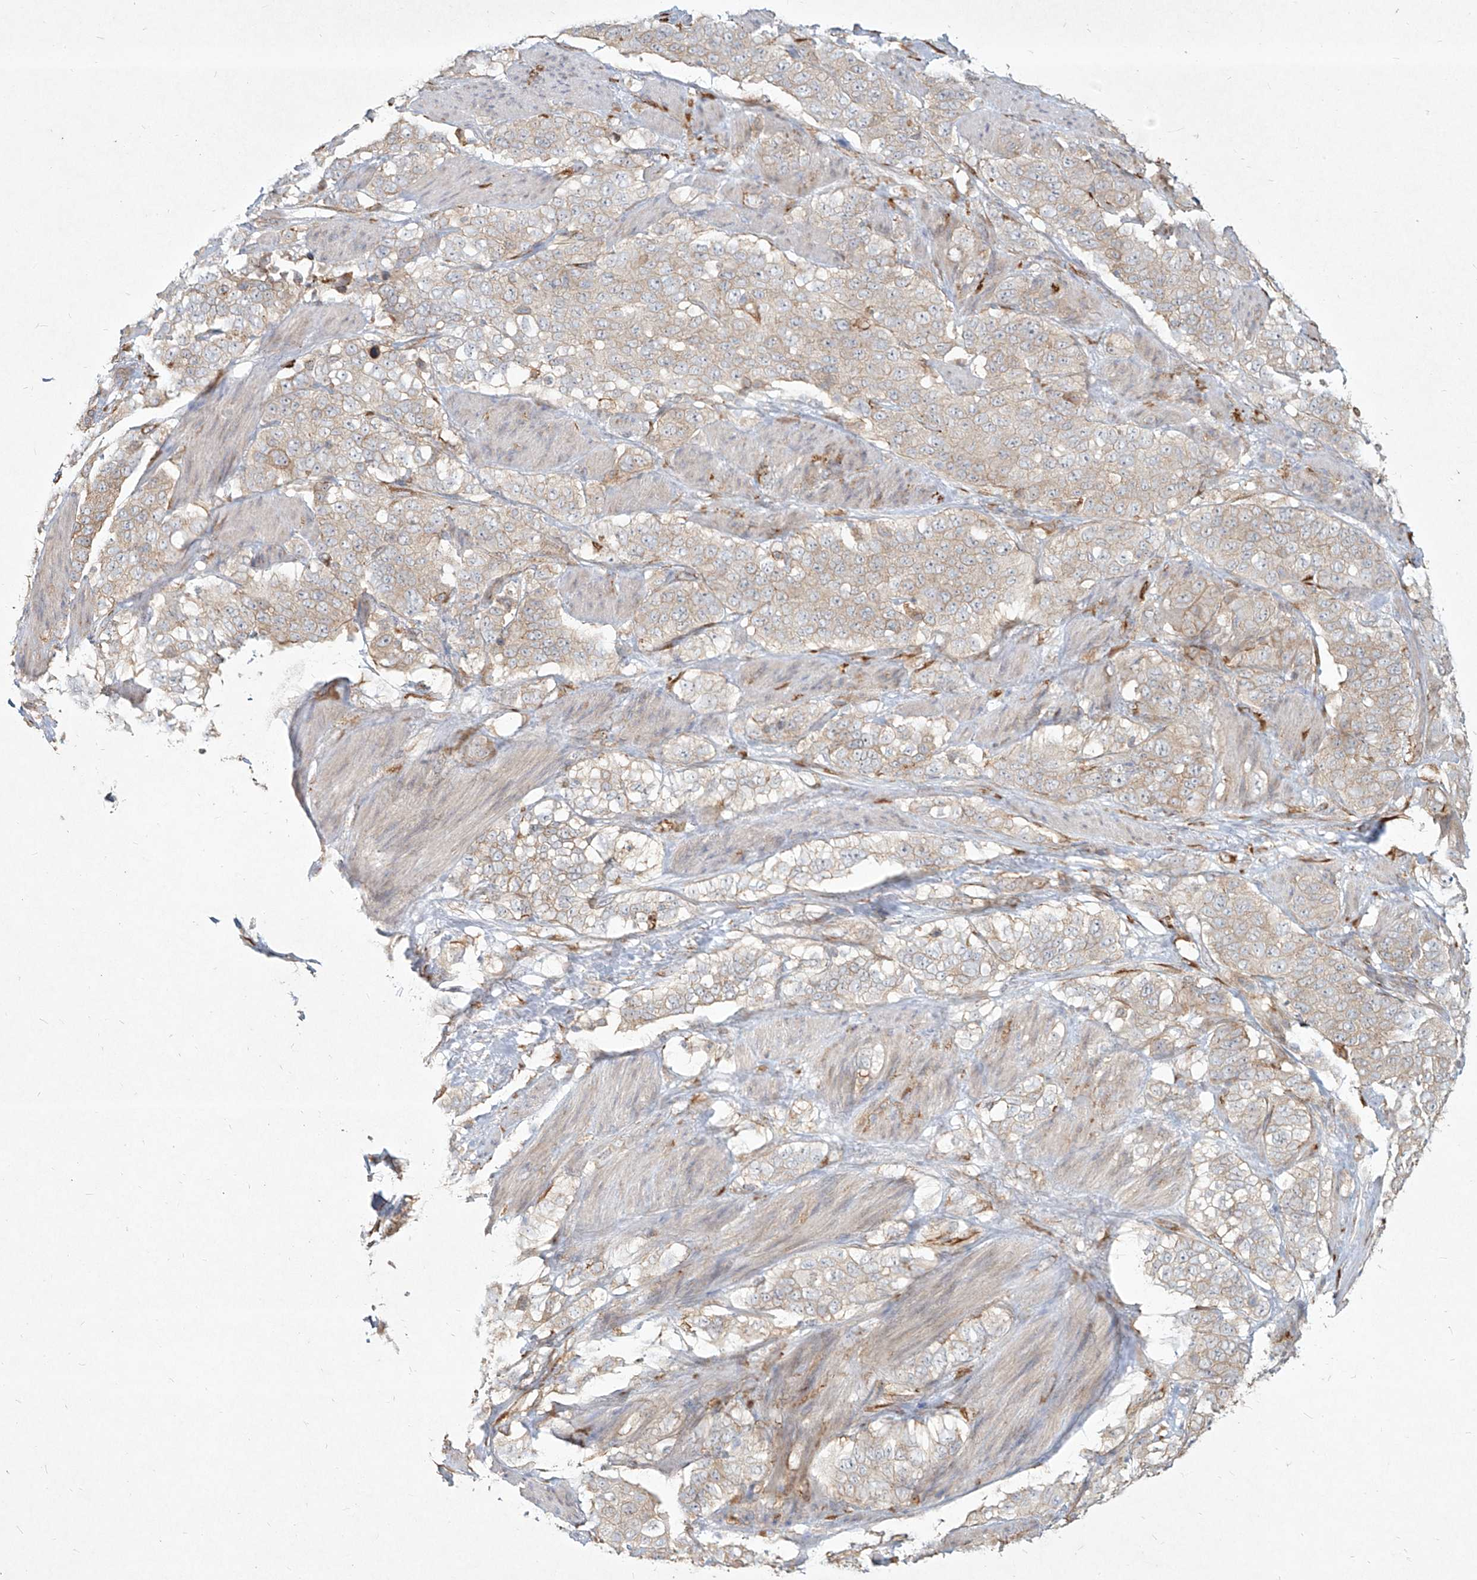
{"staining": {"intensity": "negative", "quantity": "none", "location": "none"}, "tissue": "stomach cancer", "cell_type": "Tumor cells", "image_type": "cancer", "snomed": [{"axis": "morphology", "description": "Adenocarcinoma, NOS"}, {"axis": "topography", "description": "Stomach"}], "caption": "This is an immunohistochemistry micrograph of human stomach adenocarcinoma. There is no staining in tumor cells.", "gene": "CD209", "patient": {"sex": "male", "age": 48}}